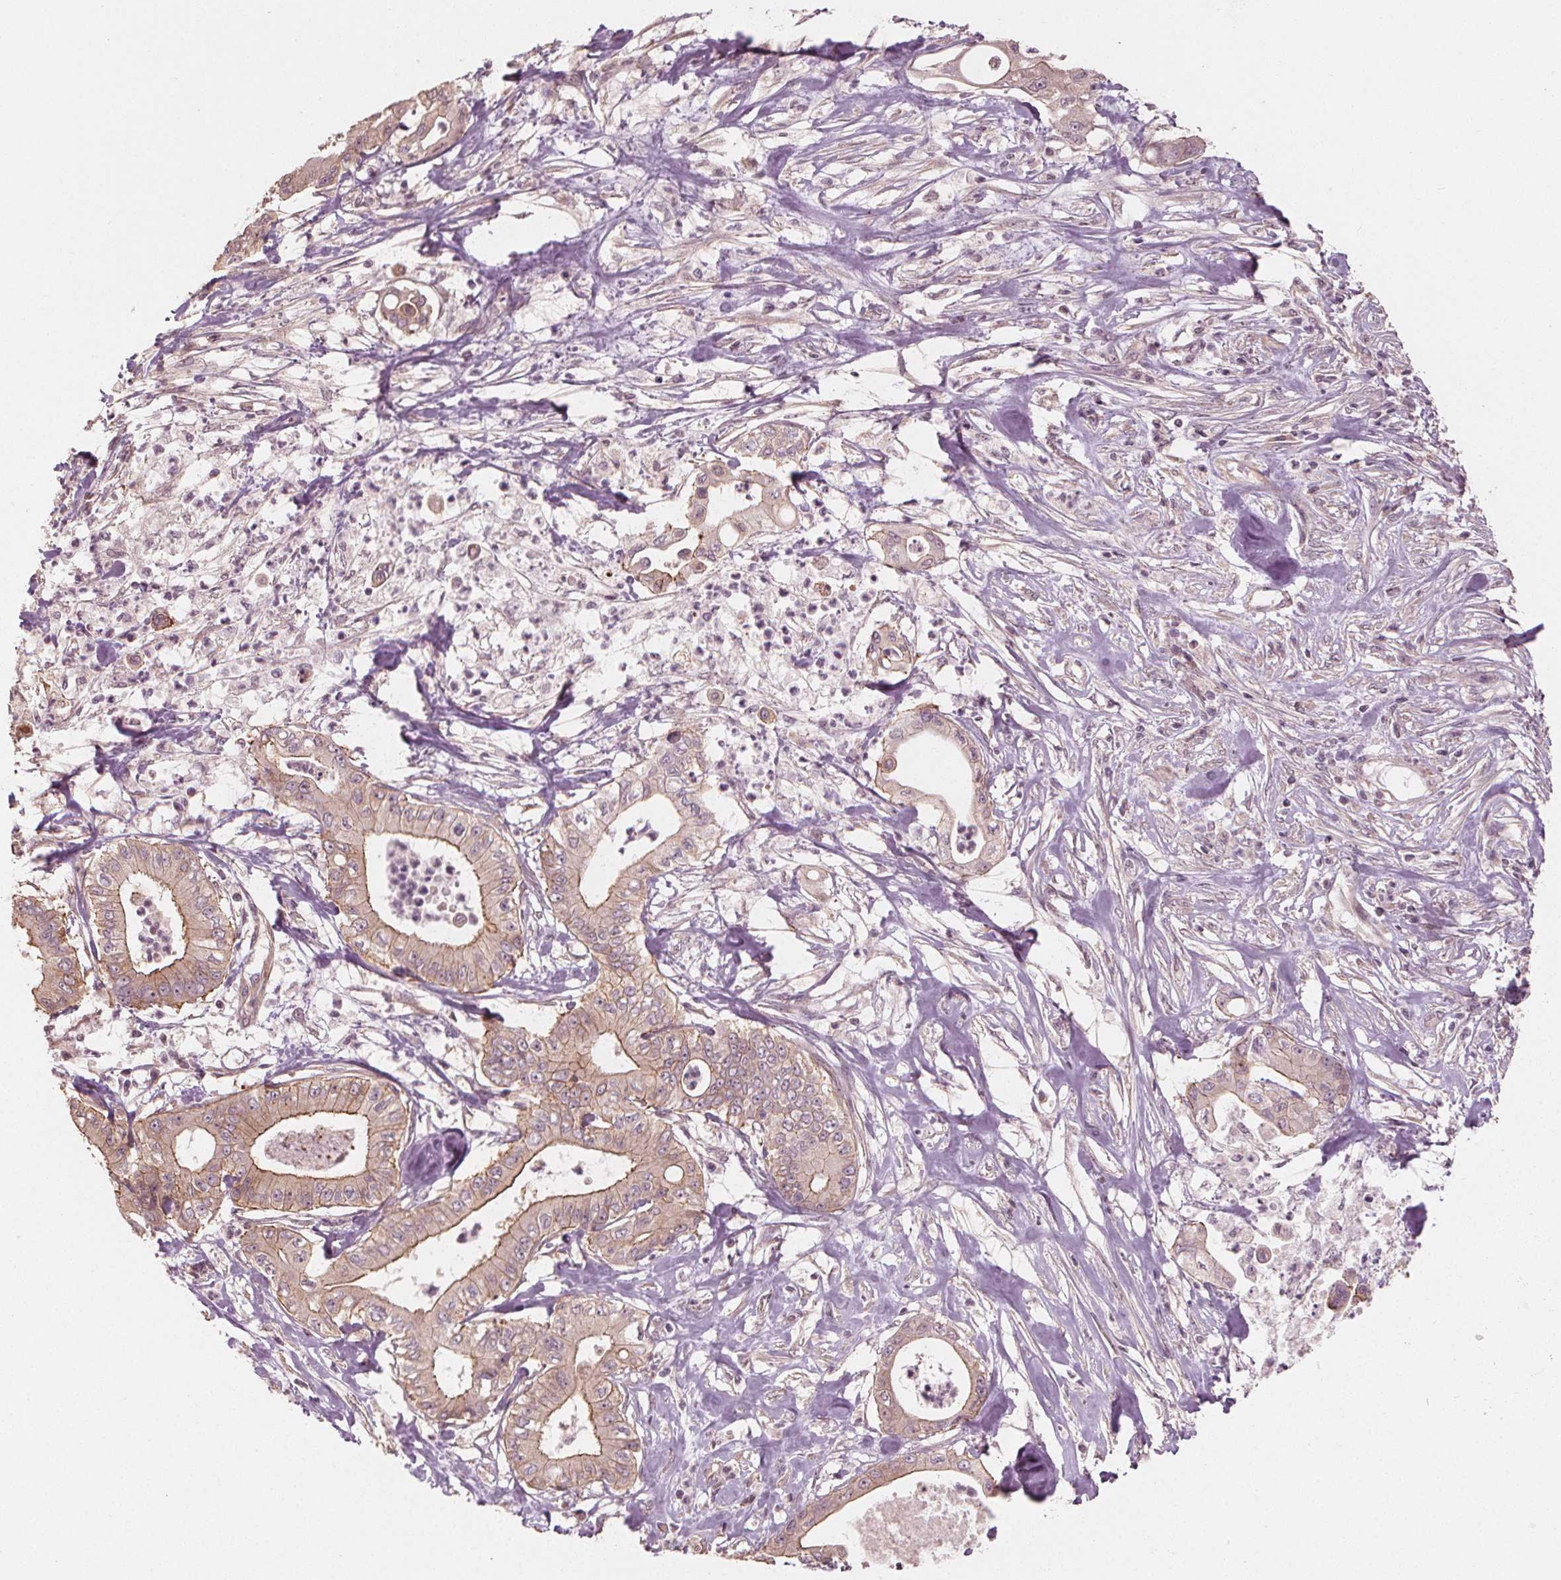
{"staining": {"intensity": "moderate", "quantity": "25%-75%", "location": "cytoplasmic/membranous"}, "tissue": "pancreatic cancer", "cell_type": "Tumor cells", "image_type": "cancer", "snomed": [{"axis": "morphology", "description": "Adenocarcinoma, NOS"}, {"axis": "topography", "description": "Pancreas"}], "caption": "An image showing moderate cytoplasmic/membranous positivity in about 25%-75% of tumor cells in adenocarcinoma (pancreatic), as visualized by brown immunohistochemical staining.", "gene": "CLBA1", "patient": {"sex": "male", "age": 71}}